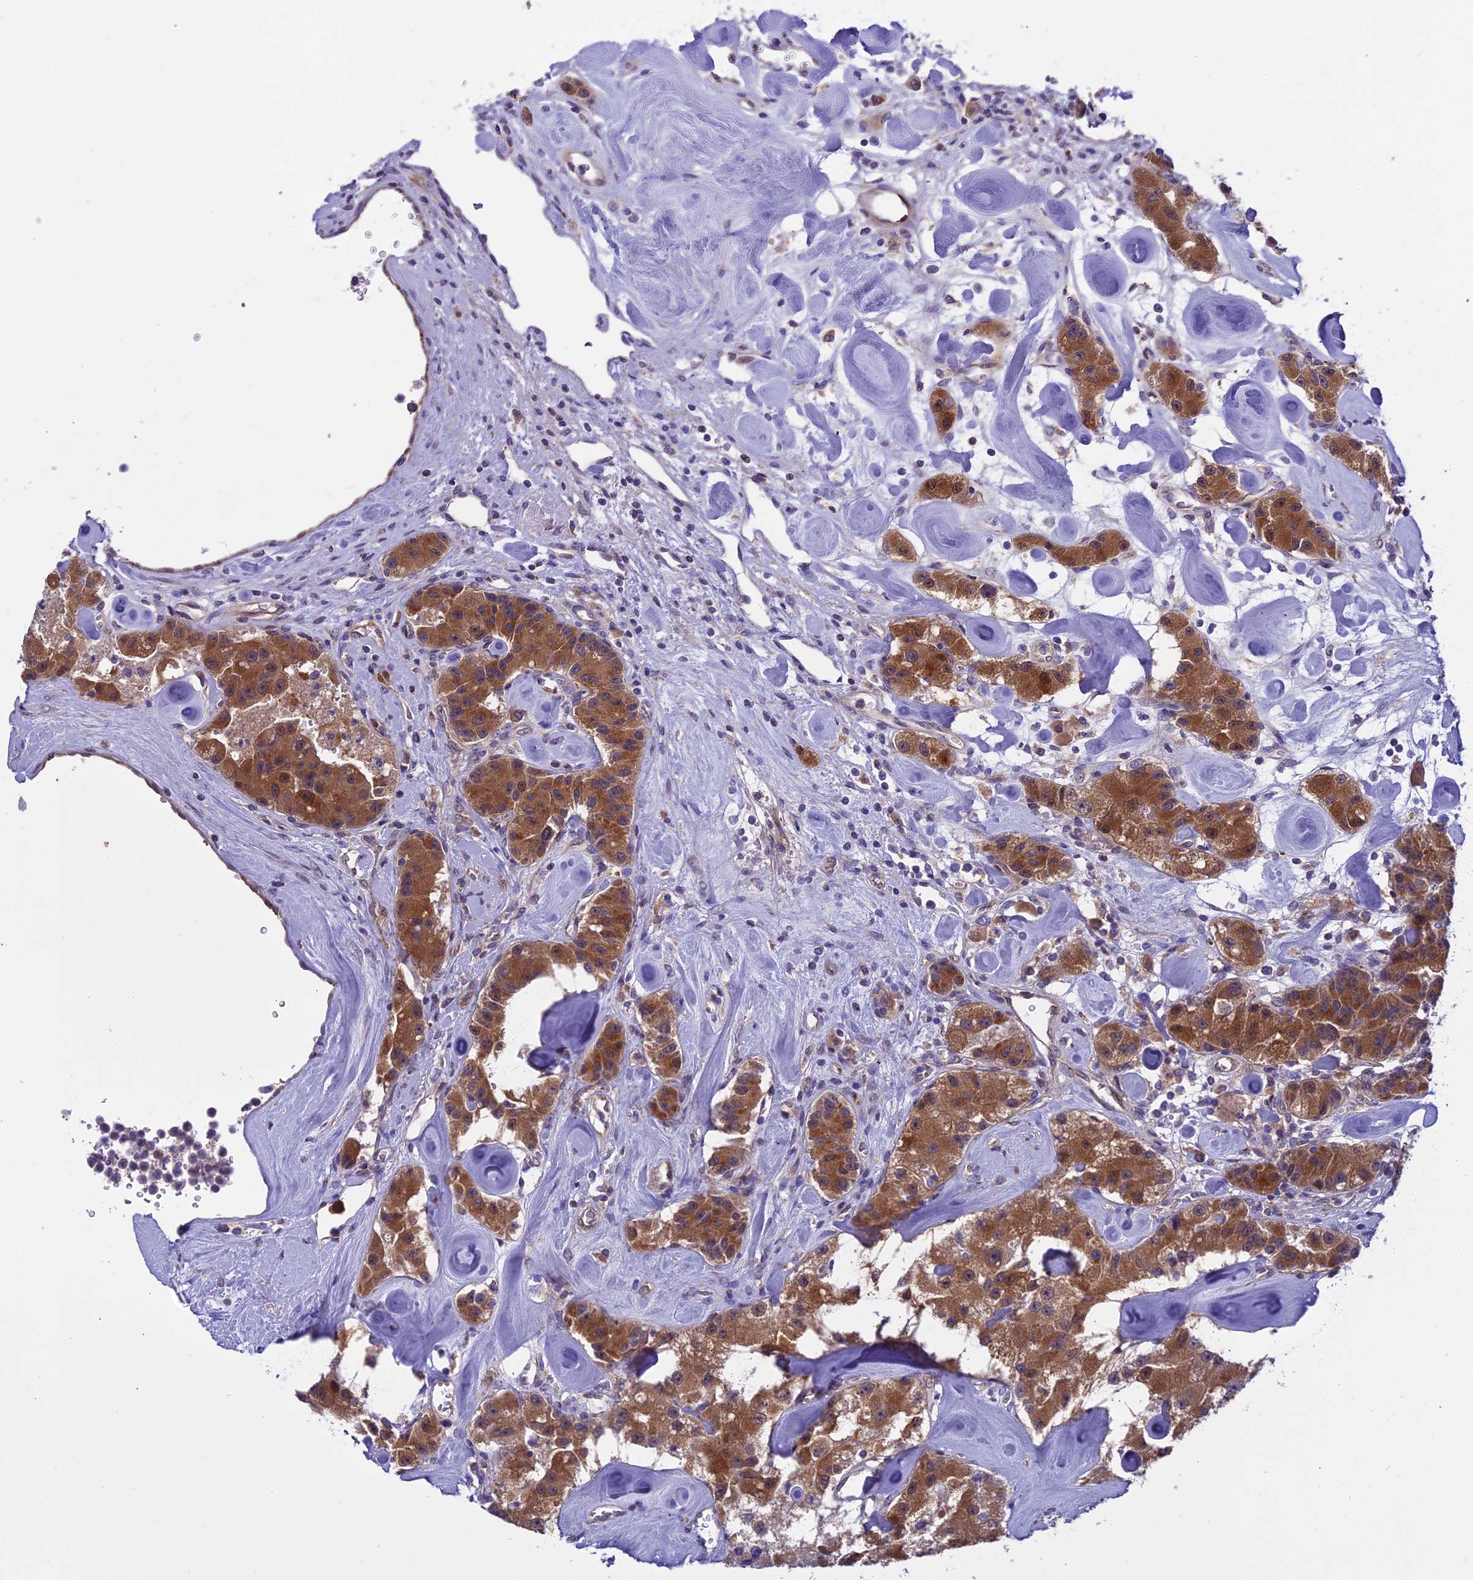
{"staining": {"intensity": "moderate", "quantity": ">75%", "location": "cytoplasmic/membranous"}, "tissue": "carcinoid", "cell_type": "Tumor cells", "image_type": "cancer", "snomed": [{"axis": "morphology", "description": "Carcinoid, malignant, NOS"}, {"axis": "topography", "description": "Pancreas"}], "caption": "Immunohistochemical staining of human malignant carcinoid exhibits moderate cytoplasmic/membranous protein positivity in about >75% of tumor cells.", "gene": "BORCS6", "patient": {"sex": "male", "age": 41}}